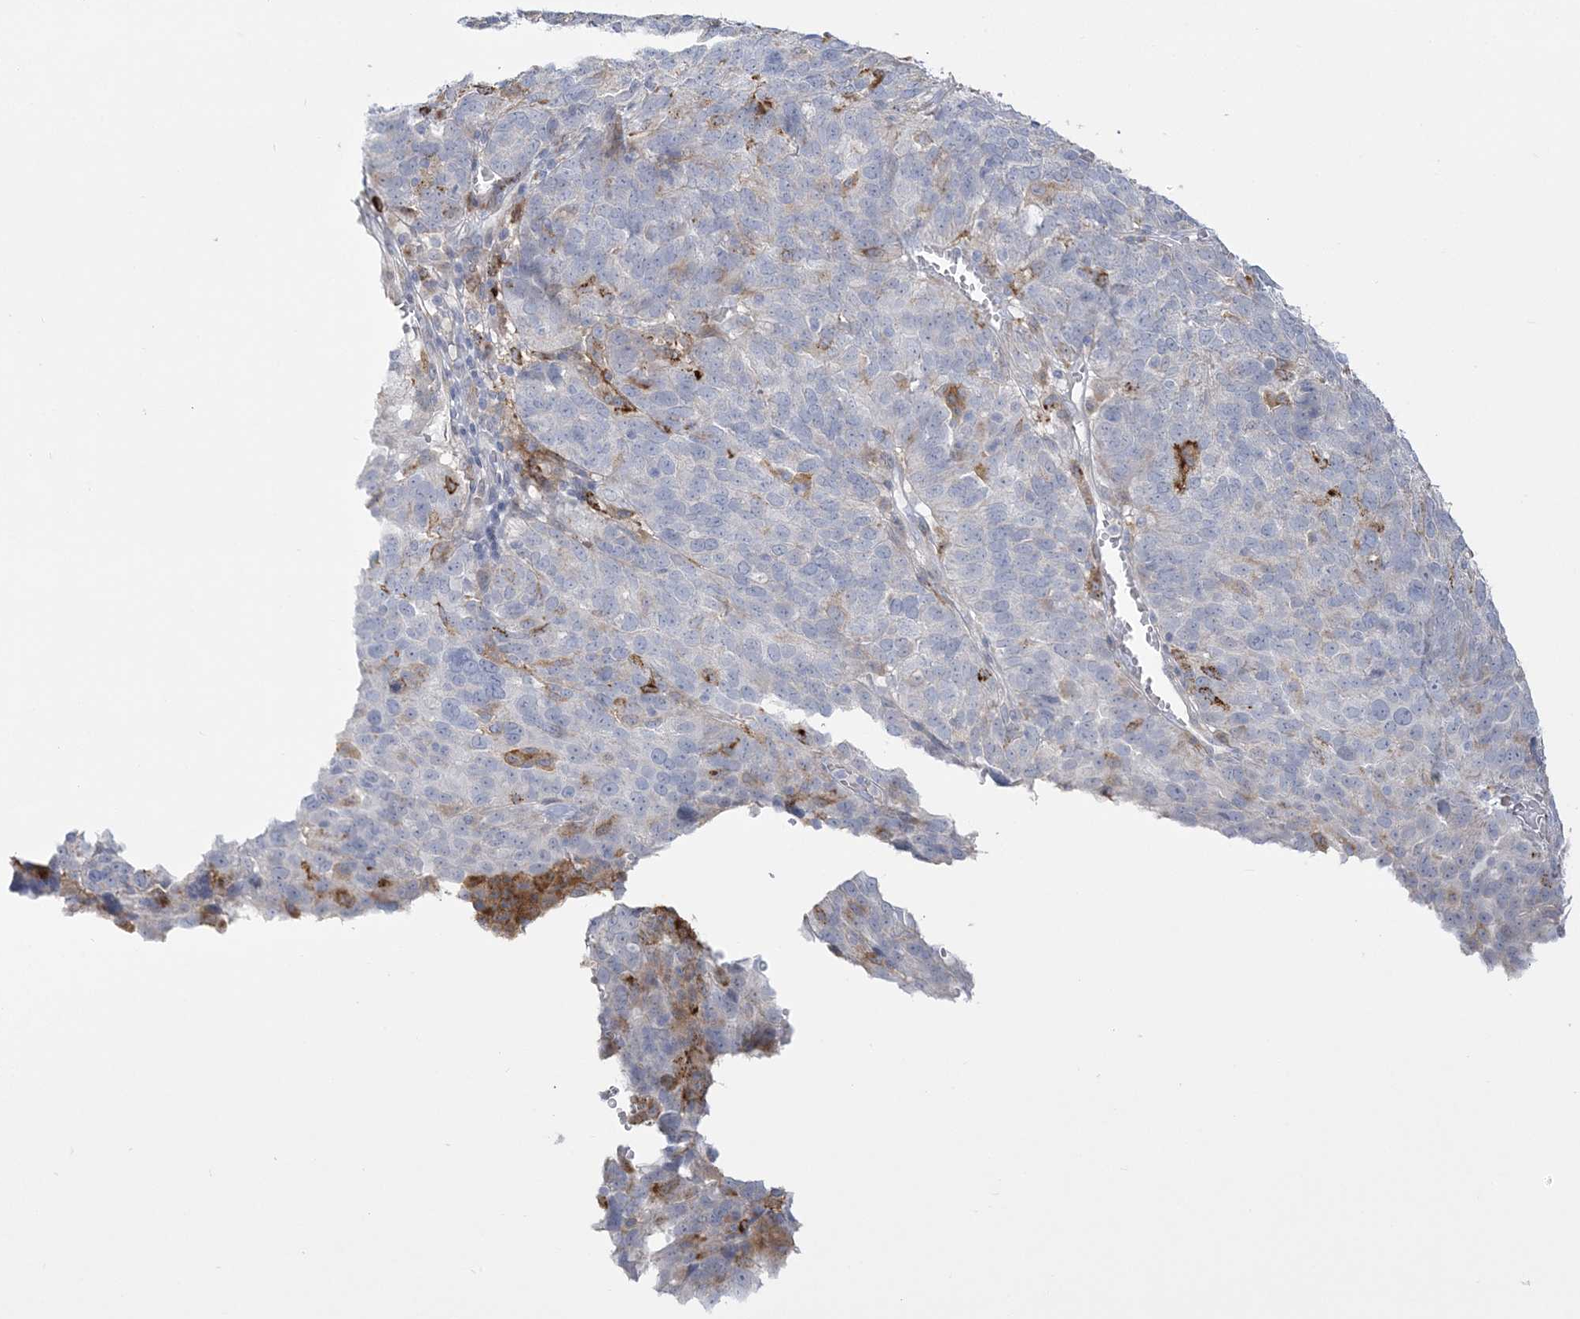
{"staining": {"intensity": "negative", "quantity": "none", "location": "none"}, "tissue": "ovarian cancer", "cell_type": "Tumor cells", "image_type": "cancer", "snomed": [{"axis": "morphology", "description": "Cystadenocarcinoma, serous, NOS"}, {"axis": "topography", "description": "Ovary"}], "caption": "Immunohistochemistry (IHC) histopathology image of ovarian cancer (serous cystadenocarcinoma) stained for a protein (brown), which demonstrates no positivity in tumor cells.", "gene": "HAAO", "patient": {"sex": "female", "age": 59}}